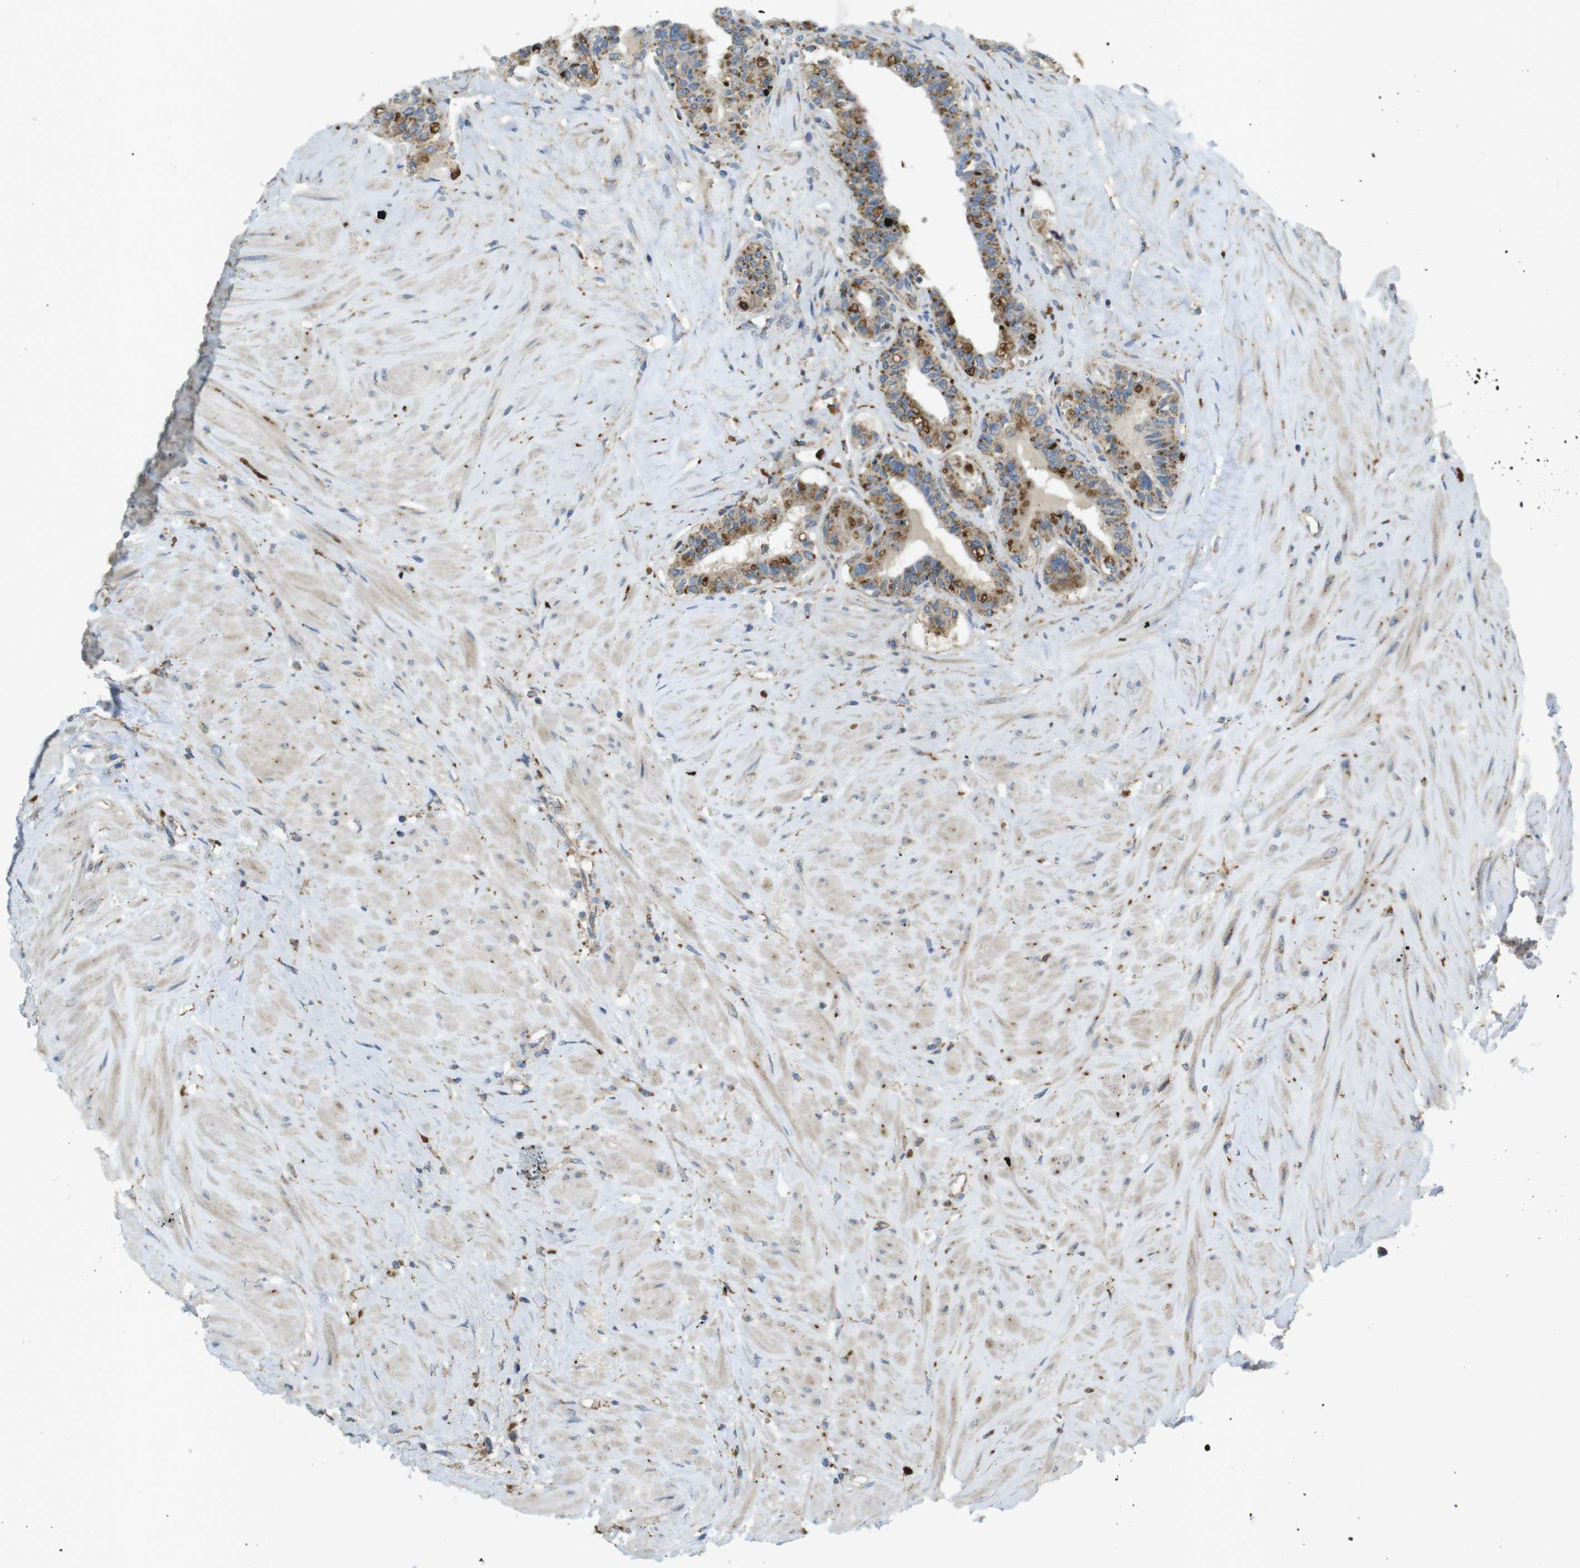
{"staining": {"intensity": "moderate", "quantity": ">75%", "location": "cytoplasmic/membranous"}, "tissue": "seminal vesicle", "cell_type": "Glandular cells", "image_type": "normal", "snomed": [{"axis": "morphology", "description": "Normal tissue, NOS"}, {"axis": "topography", "description": "Seminal veicle"}], "caption": "Unremarkable seminal vesicle exhibits moderate cytoplasmic/membranous staining in about >75% of glandular cells The staining is performed using DAB (3,3'-diaminobenzidine) brown chromogen to label protein expression. The nuclei are counter-stained blue using hematoxylin..", "gene": "LAMP1", "patient": {"sex": "male", "age": 63}}